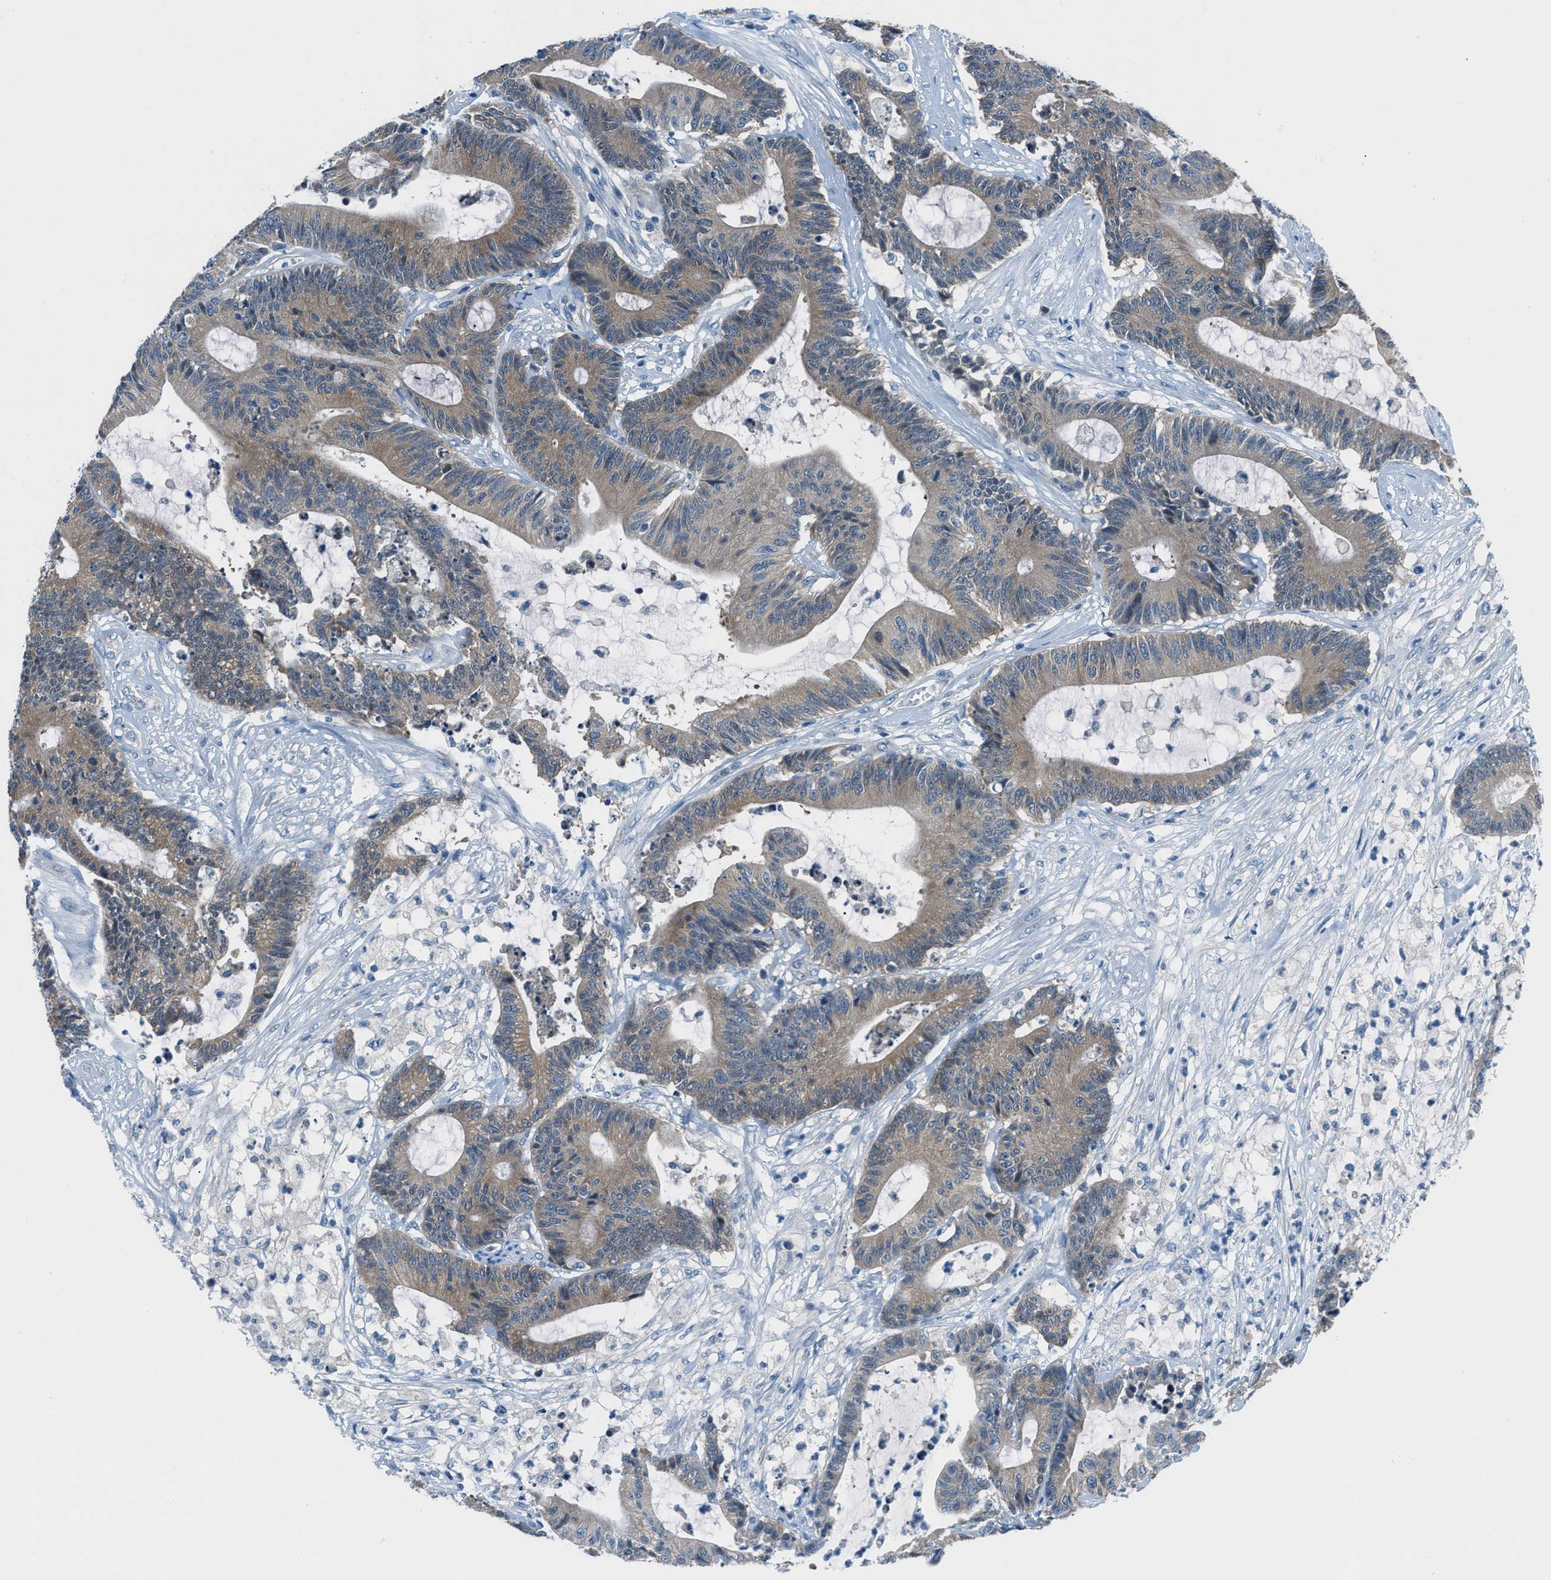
{"staining": {"intensity": "moderate", "quantity": "25%-75%", "location": "cytoplasmic/membranous"}, "tissue": "colorectal cancer", "cell_type": "Tumor cells", "image_type": "cancer", "snomed": [{"axis": "morphology", "description": "Adenocarcinoma, NOS"}, {"axis": "topography", "description": "Colon"}], "caption": "Tumor cells display medium levels of moderate cytoplasmic/membranous staining in approximately 25%-75% of cells in human colorectal adenocarcinoma.", "gene": "ACP1", "patient": {"sex": "female", "age": 84}}